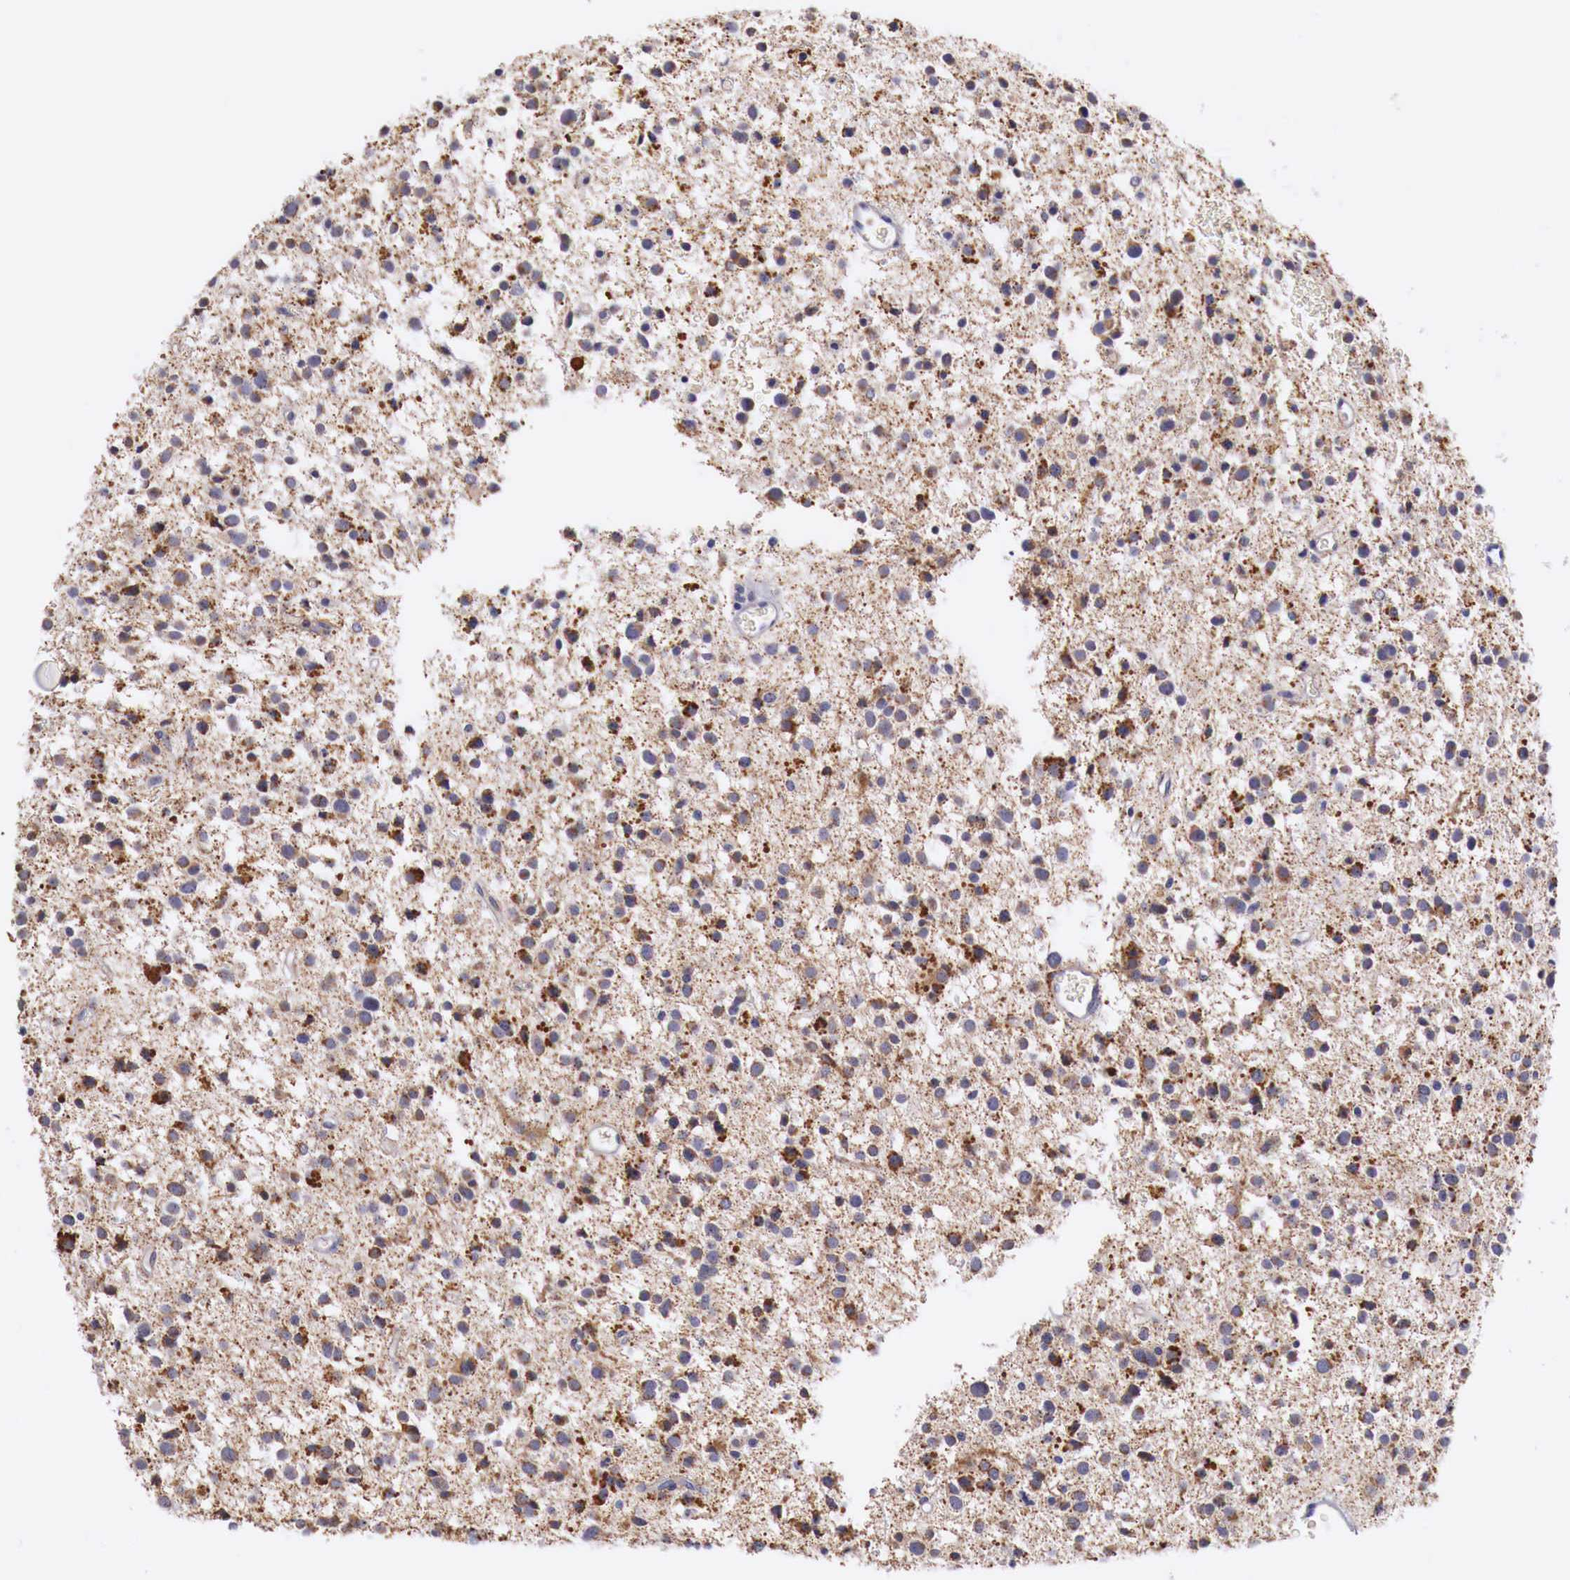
{"staining": {"intensity": "moderate", "quantity": ">75%", "location": "cytoplasmic/membranous"}, "tissue": "glioma", "cell_type": "Tumor cells", "image_type": "cancer", "snomed": [{"axis": "morphology", "description": "Glioma, malignant, Low grade"}, {"axis": "topography", "description": "Brain"}], "caption": "Brown immunohistochemical staining in glioma shows moderate cytoplasmic/membranous staining in about >75% of tumor cells.", "gene": "NREP", "patient": {"sex": "female", "age": 36}}